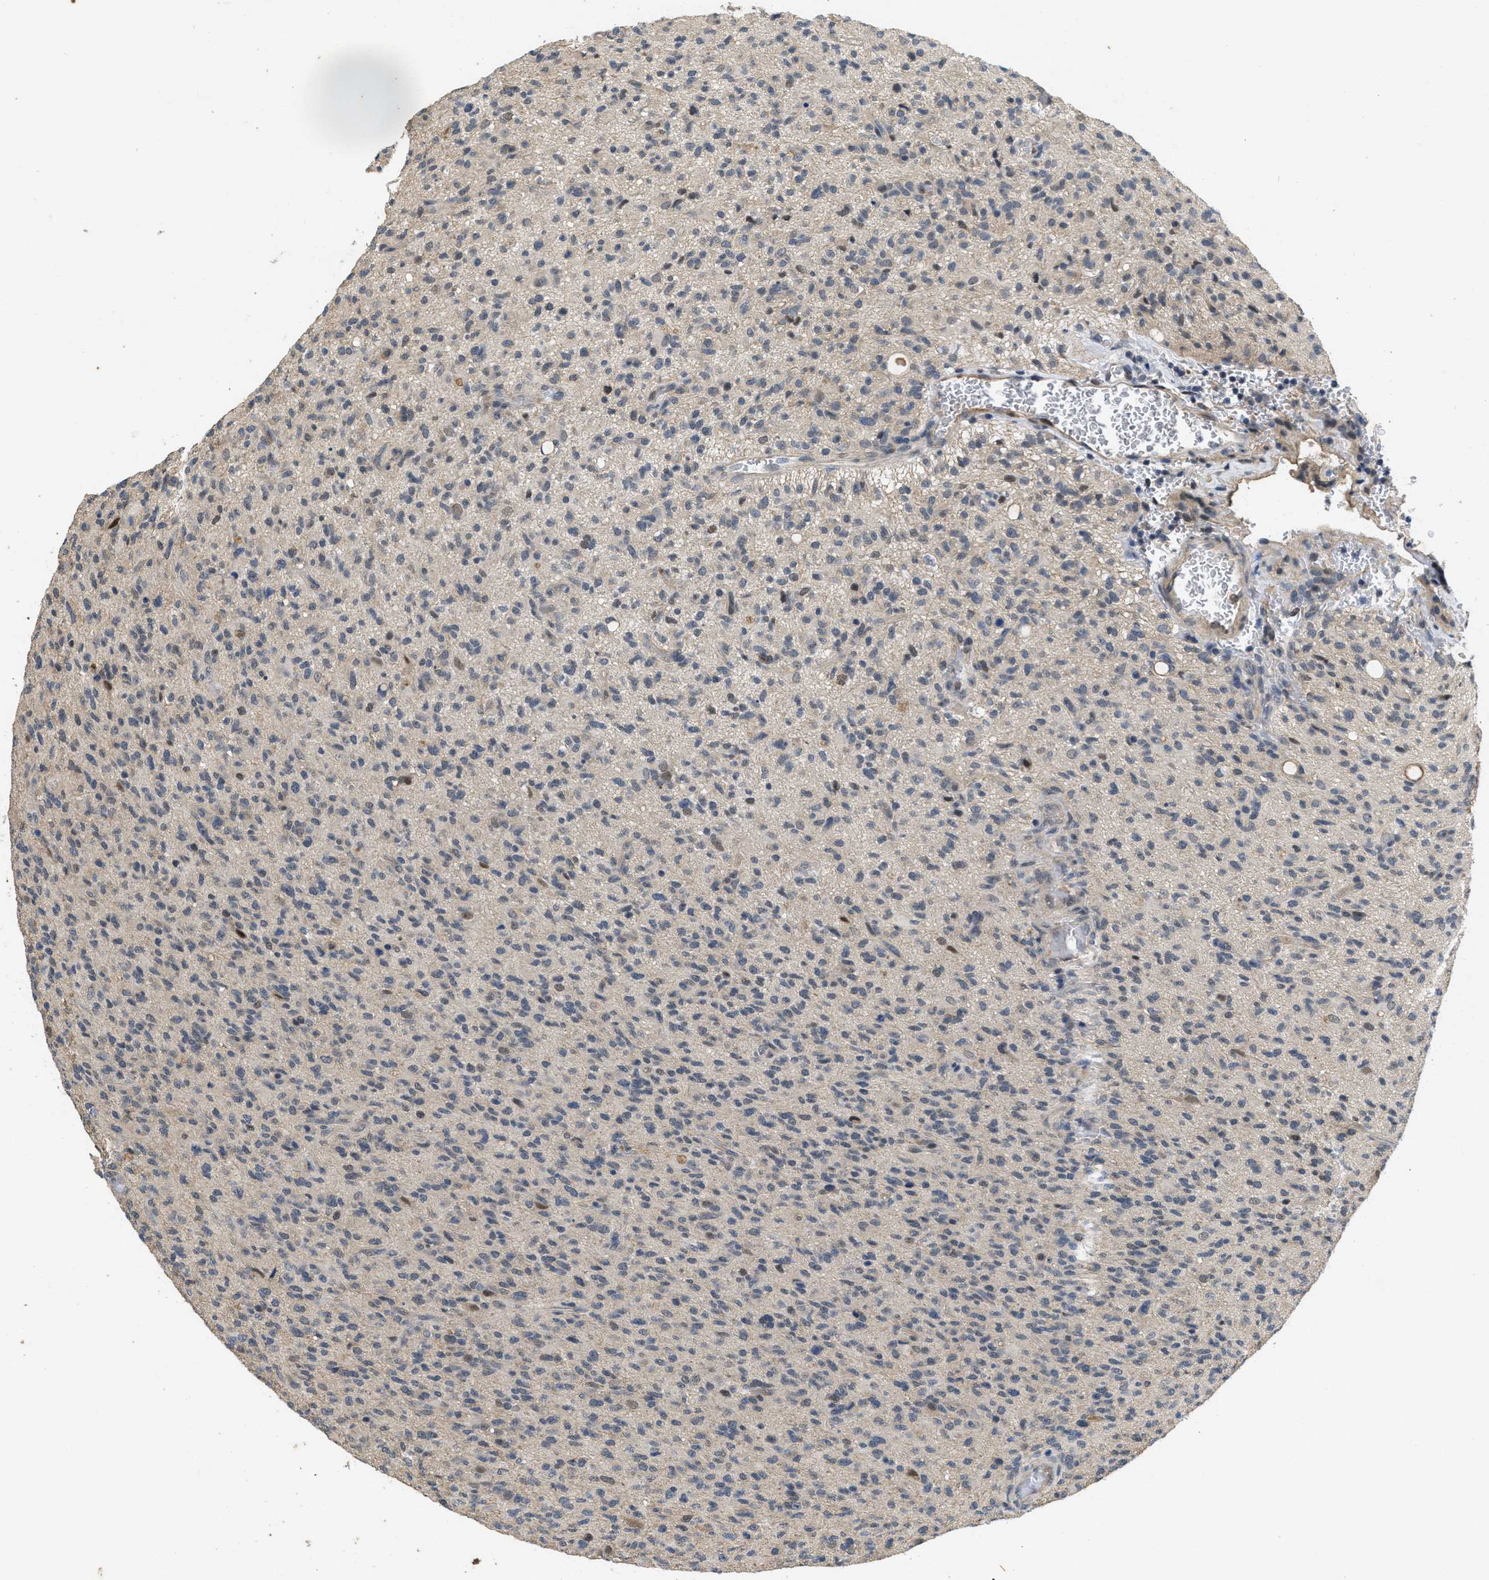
{"staining": {"intensity": "negative", "quantity": "none", "location": "none"}, "tissue": "glioma", "cell_type": "Tumor cells", "image_type": "cancer", "snomed": [{"axis": "morphology", "description": "Glioma, malignant, High grade"}, {"axis": "topography", "description": "Brain"}], "caption": "Tumor cells are negative for brown protein staining in malignant high-grade glioma. (Brightfield microscopy of DAB immunohistochemistry at high magnification).", "gene": "PAPOLG", "patient": {"sex": "male", "age": 71}}